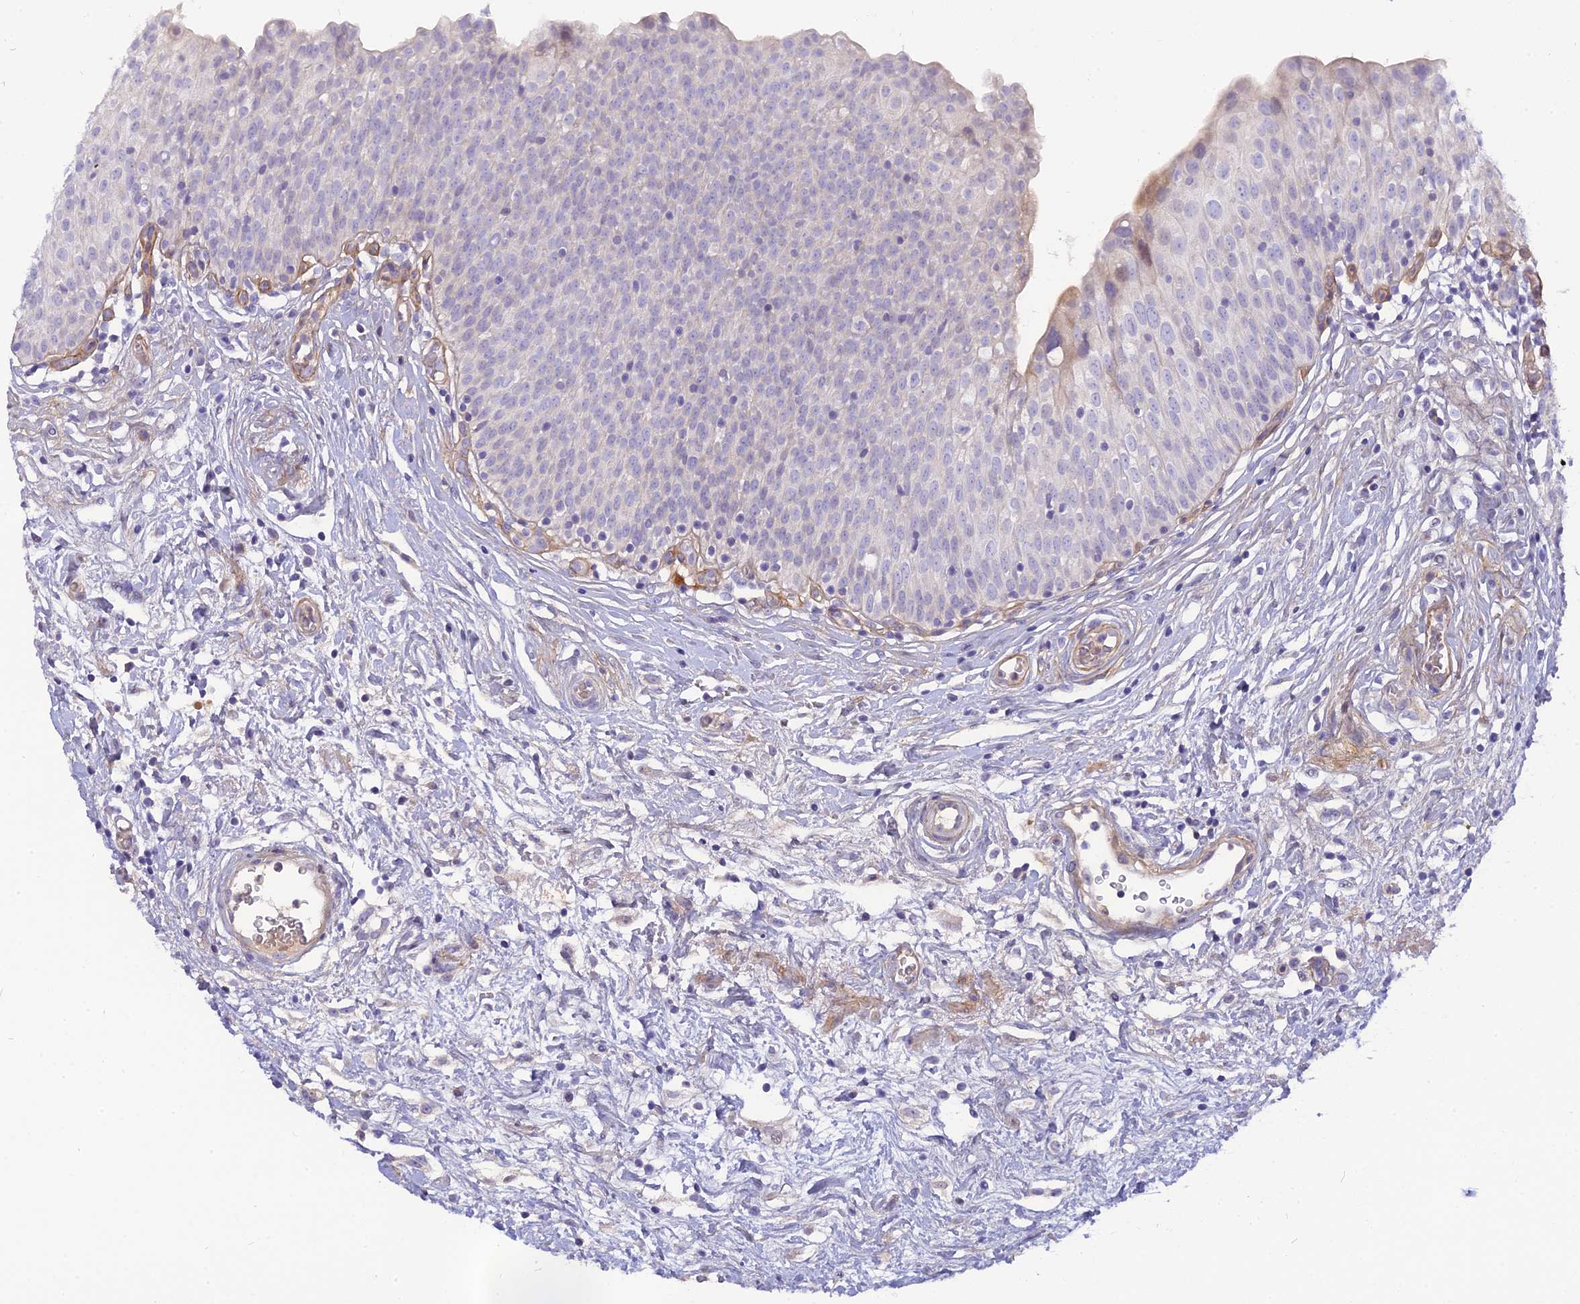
{"staining": {"intensity": "negative", "quantity": "none", "location": "none"}, "tissue": "urinary bladder", "cell_type": "Urothelial cells", "image_type": "normal", "snomed": [{"axis": "morphology", "description": "Normal tissue, NOS"}, {"axis": "topography", "description": "Urinary bladder"}], "caption": "High power microscopy photomicrograph of an immunohistochemistry (IHC) histopathology image of normal urinary bladder, revealing no significant positivity in urothelial cells.", "gene": "MBD3L1", "patient": {"sex": "male", "age": 55}}